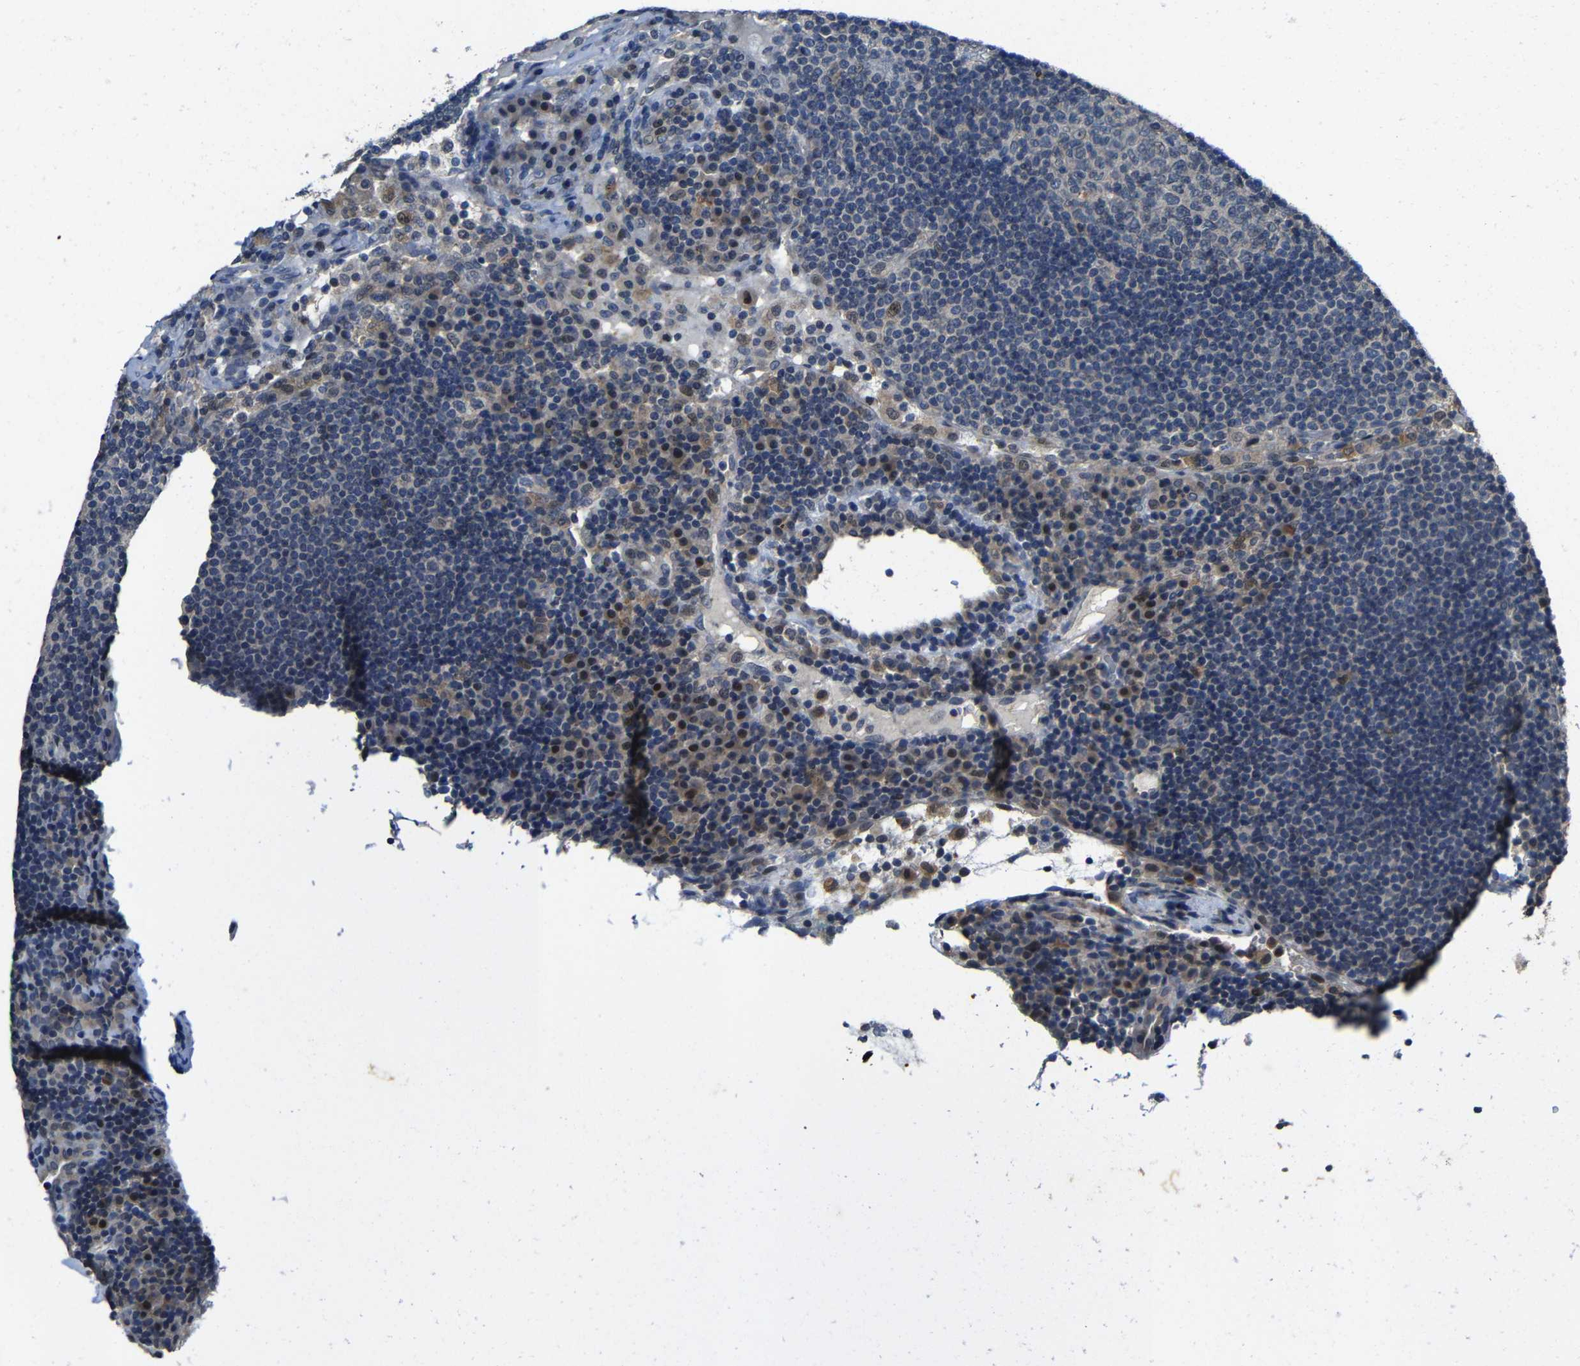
{"staining": {"intensity": "weak", "quantity": "<25%", "location": "cytoplasmic/membranous"}, "tissue": "lymph node", "cell_type": "Germinal center cells", "image_type": "normal", "snomed": [{"axis": "morphology", "description": "Normal tissue, NOS"}, {"axis": "topography", "description": "Lymph node"}], "caption": "Germinal center cells are negative for protein expression in normal human lymph node. (DAB (3,3'-diaminobenzidine) immunohistochemistry, high magnification).", "gene": "C6orf89", "patient": {"sex": "female", "age": 53}}